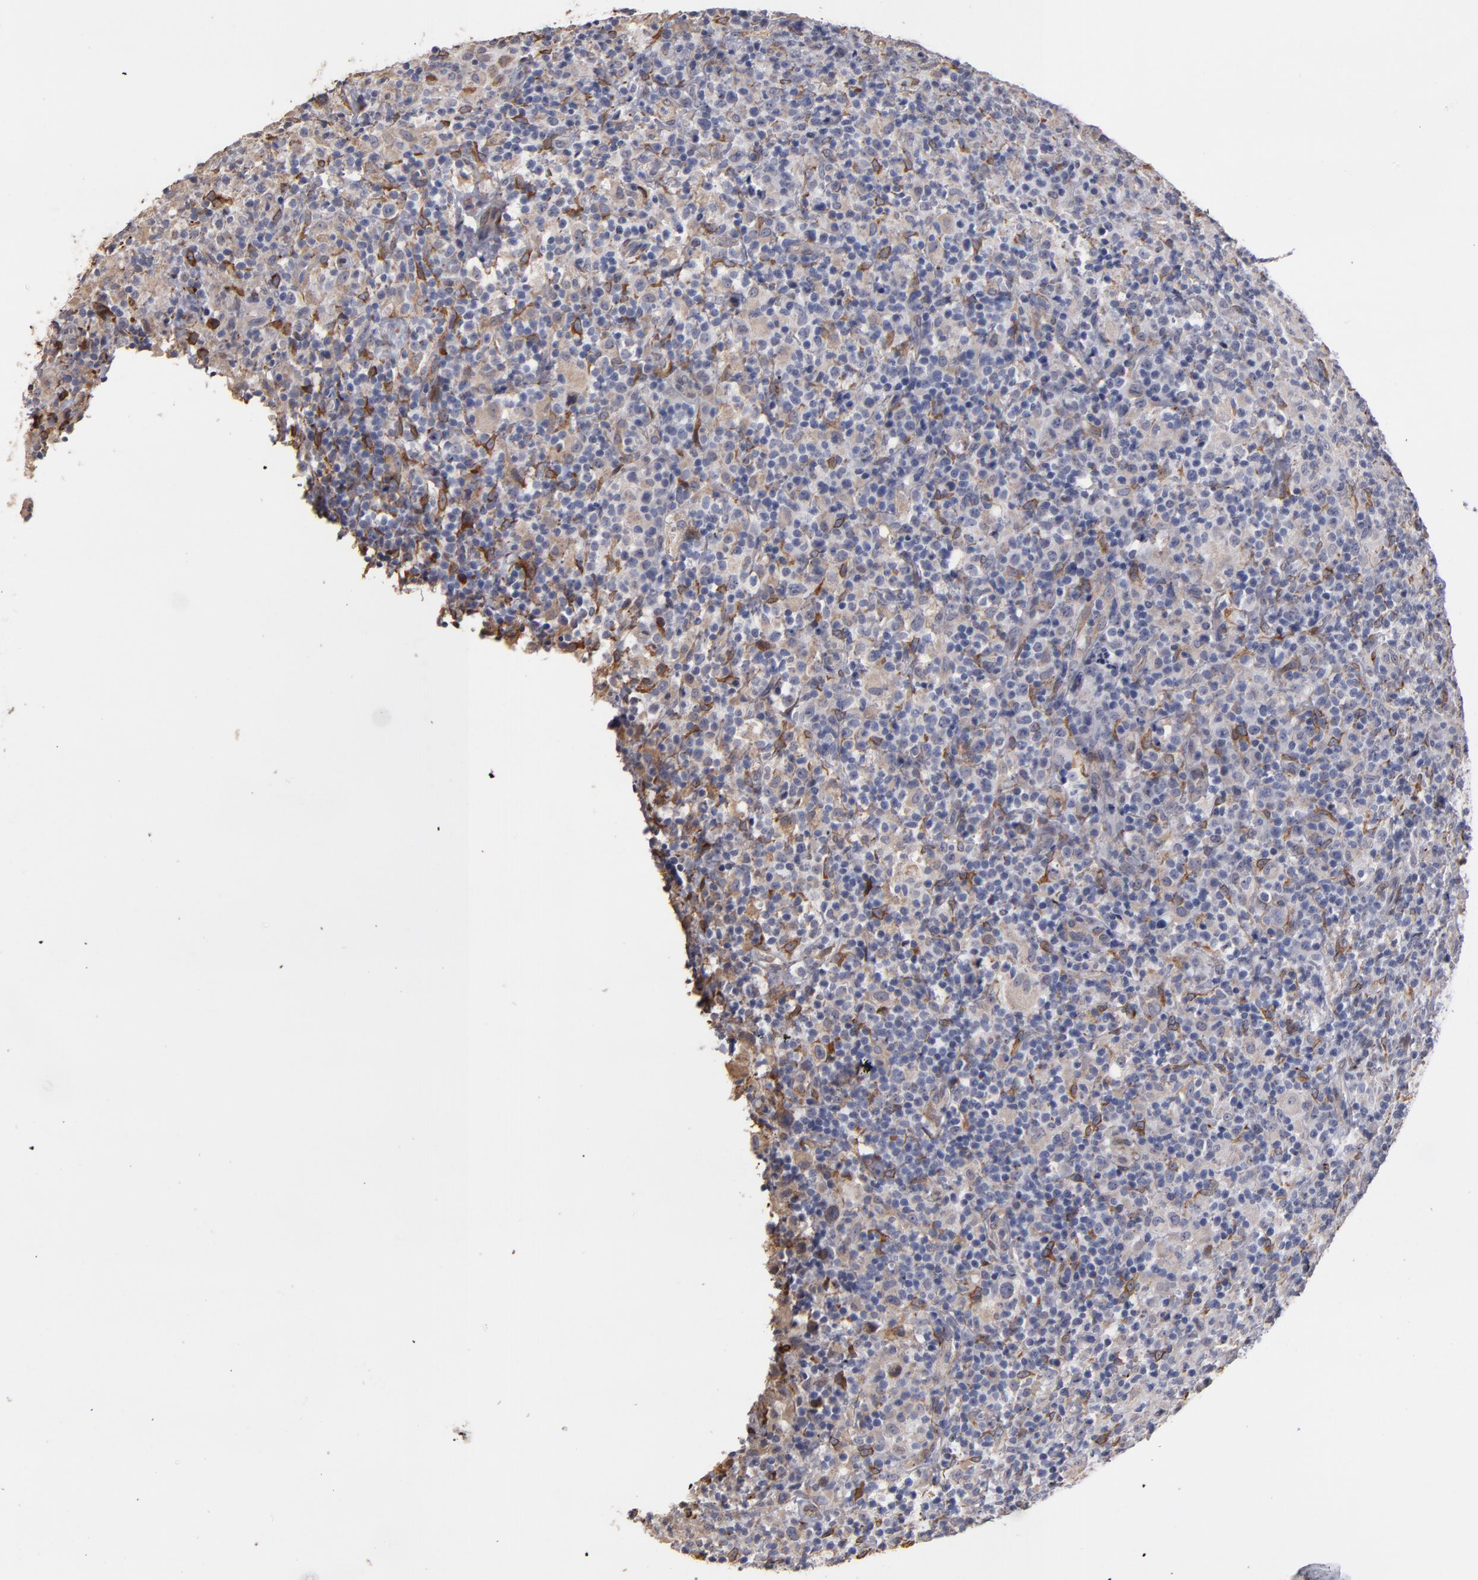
{"staining": {"intensity": "moderate", "quantity": "<25%", "location": "cytoplasmic/membranous"}, "tissue": "lymphoma", "cell_type": "Tumor cells", "image_type": "cancer", "snomed": [{"axis": "morphology", "description": "Hodgkin's disease, NOS"}, {"axis": "topography", "description": "Lymph node"}], "caption": "Hodgkin's disease stained with a brown dye demonstrates moderate cytoplasmic/membranous positive positivity in about <25% of tumor cells.", "gene": "PGRMC1", "patient": {"sex": "male", "age": 65}}